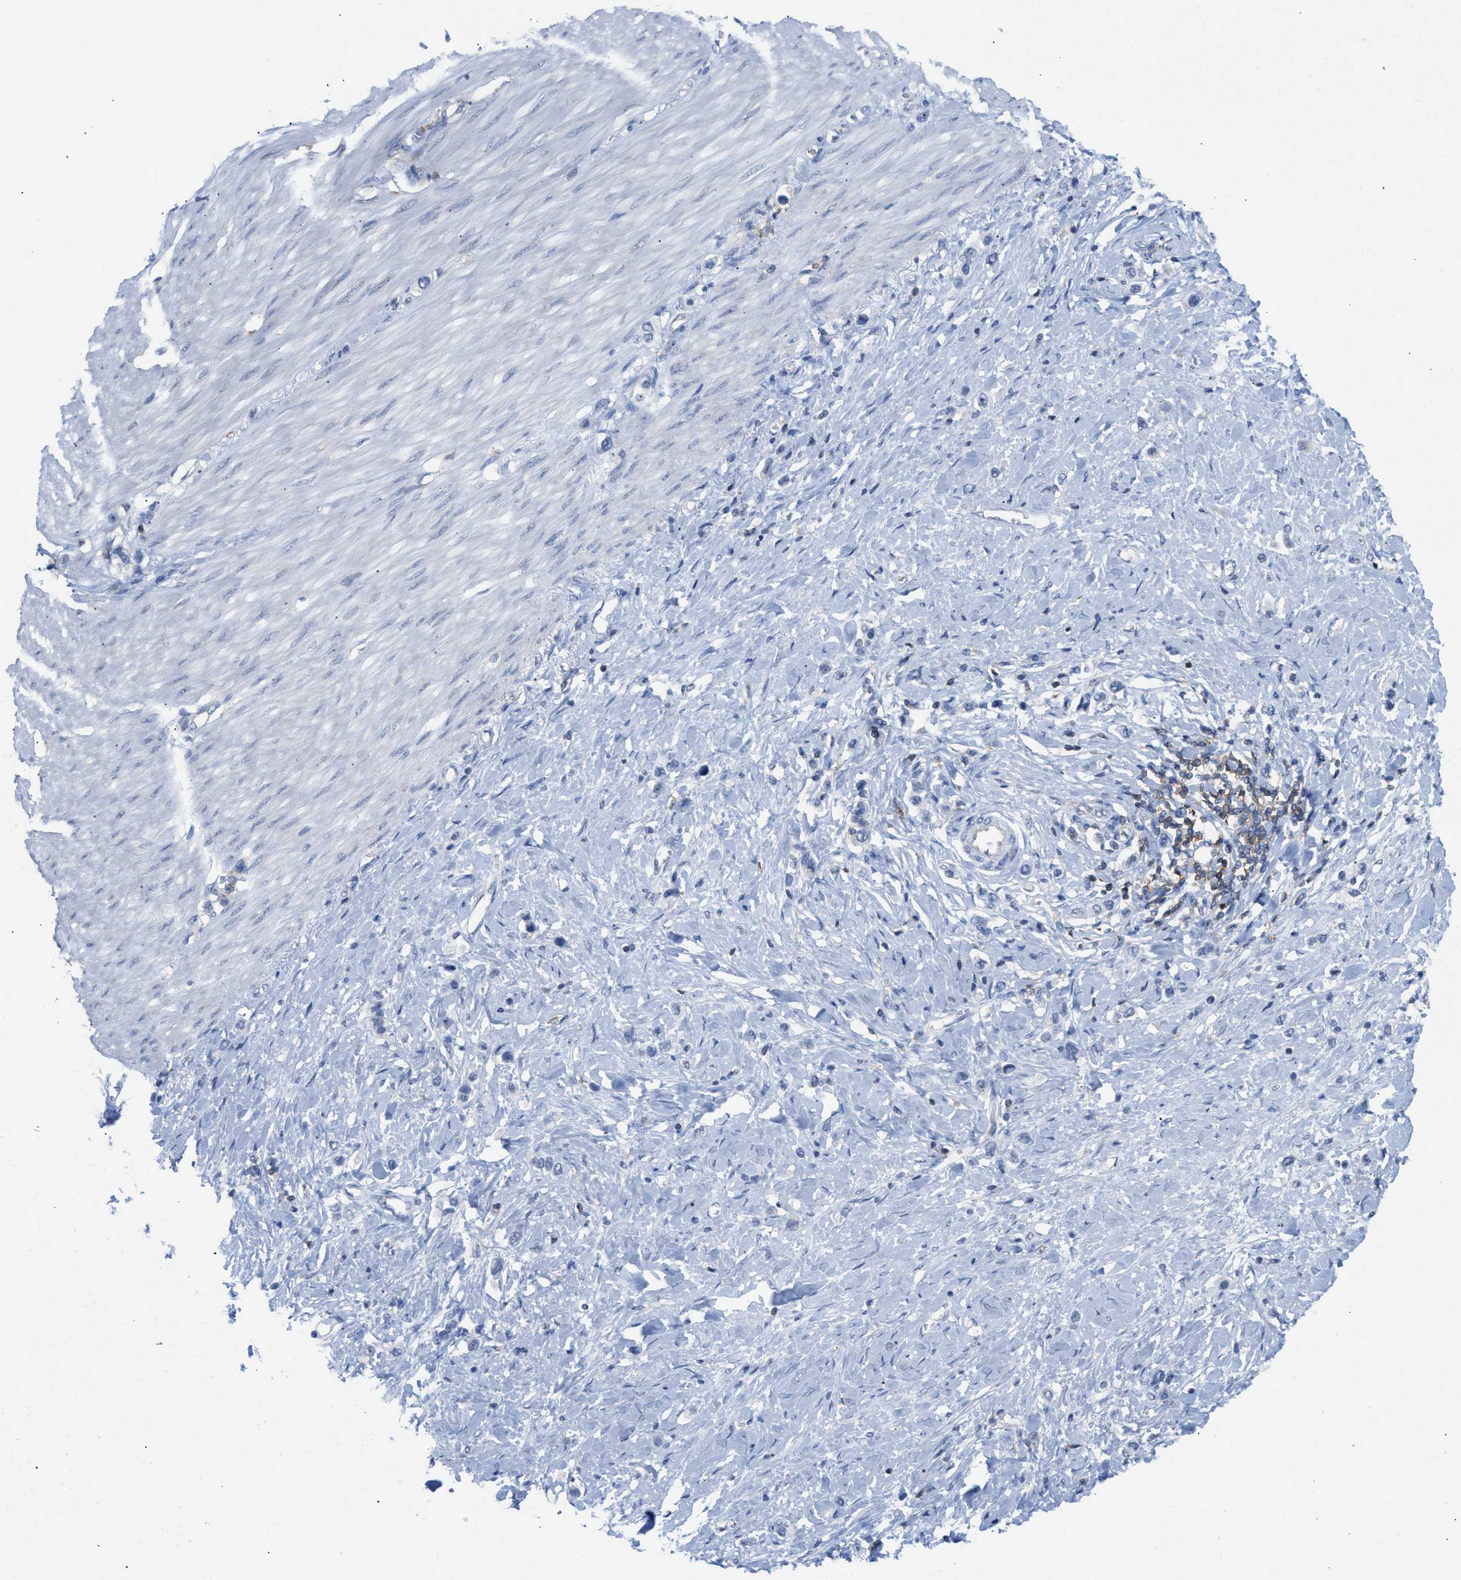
{"staining": {"intensity": "negative", "quantity": "none", "location": "none"}, "tissue": "stomach cancer", "cell_type": "Tumor cells", "image_type": "cancer", "snomed": [{"axis": "morphology", "description": "Adenocarcinoma, NOS"}, {"axis": "topography", "description": "Stomach"}], "caption": "The immunohistochemistry photomicrograph has no significant expression in tumor cells of stomach cancer tissue.", "gene": "IL16", "patient": {"sex": "female", "age": 65}}